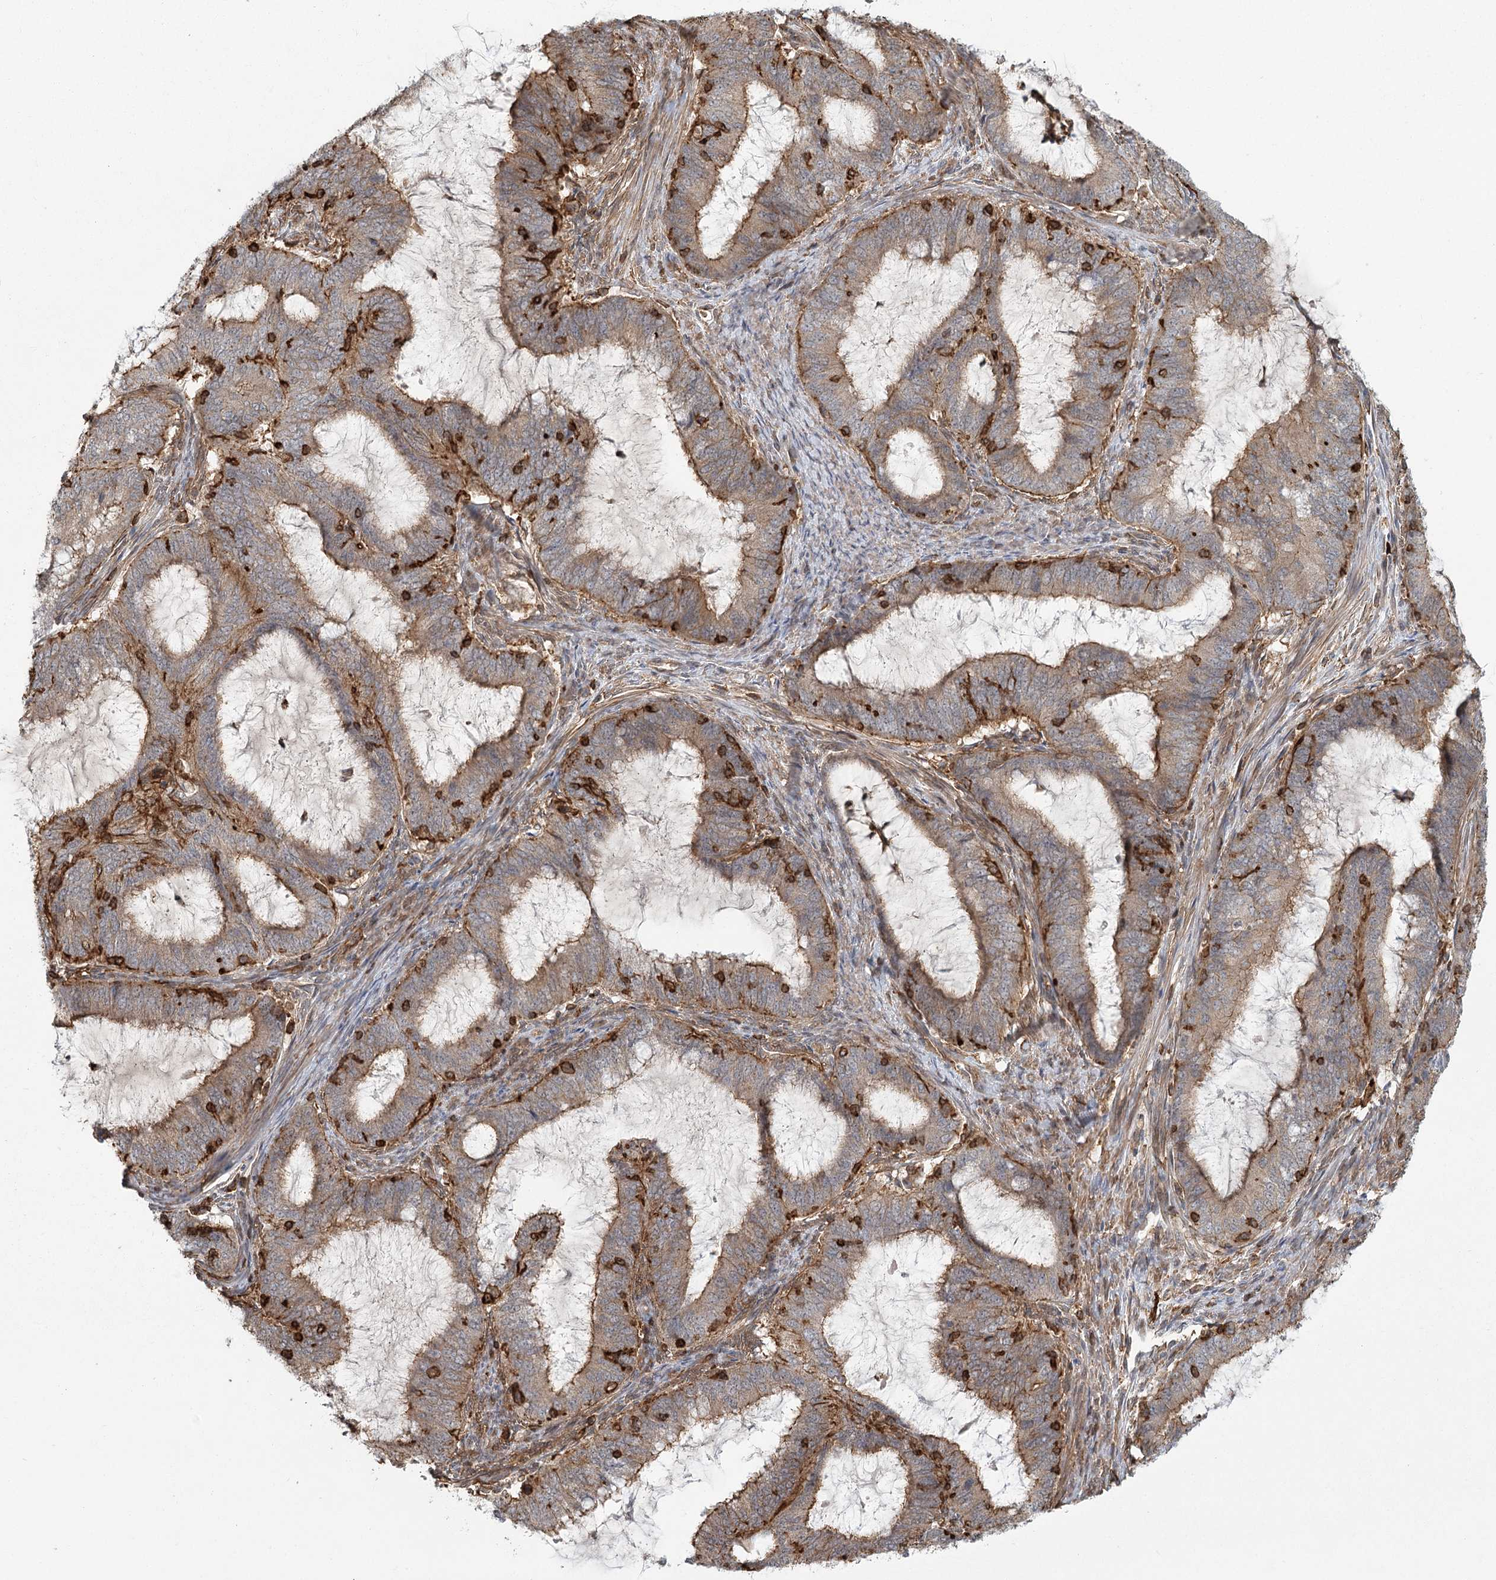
{"staining": {"intensity": "moderate", "quantity": "<25%", "location": "cytoplasmic/membranous"}, "tissue": "endometrial cancer", "cell_type": "Tumor cells", "image_type": "cancer", "snomed": [{"axis": "morphology", "description": "Adenocarcinoma, NOS"}, {"axis": "topography", "description": "Endometrium"}], "caption": "This is an image of IHC staining of adenocarcinoma (endometrial), which shows moderate staining in the cytoplasmic/membranous of tumor cells.", "gene": "MEPE", "patient": {"sex": "female", "age": 51}}